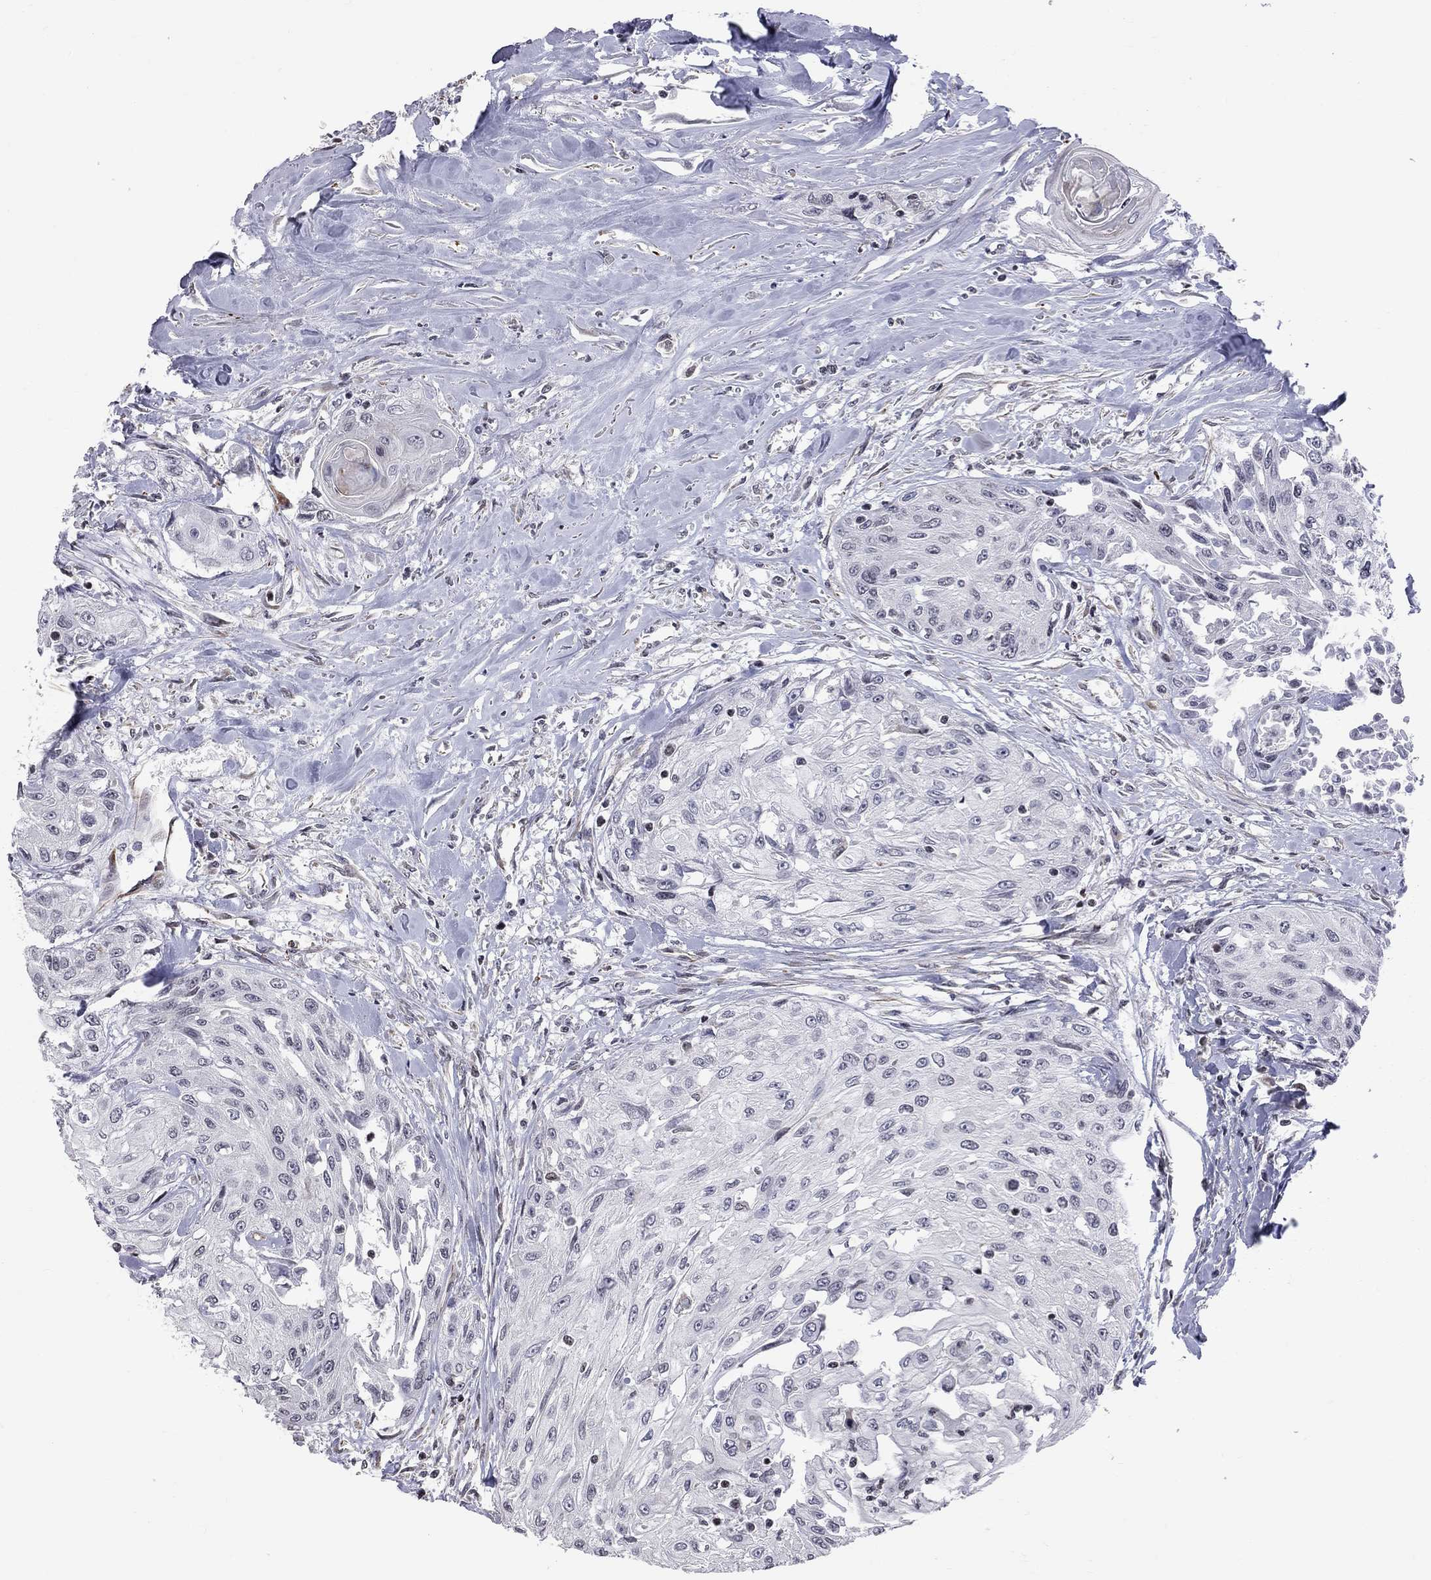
{"staining": {"intensity": "negative", "quantity": "none", "location": "none"}, "tissue": "head and neck cancer", "cell_type": "Tumor cells", "image_type": "cancer", "snomed": [{"axis": "morphology", "description": "Normal tissue, NOS"}, {"axis": "morphology", "description": "Squamous cell carcinoma, NOS"}, {"axis": "topography", "description": "Oral tissue"}, {"axis": "topography", "description": "Peripheral nerve tissue"}, {"axis": "topography", "description": "Head-Neck"}], "caption": "This is an immunohistochemistry histopathology image of head and neck cancer (squamous cell carcinoma). There is no expression in tumor cells.", "gene": "MTNR1B", "patient": {"sex": "female", "age": 59}}